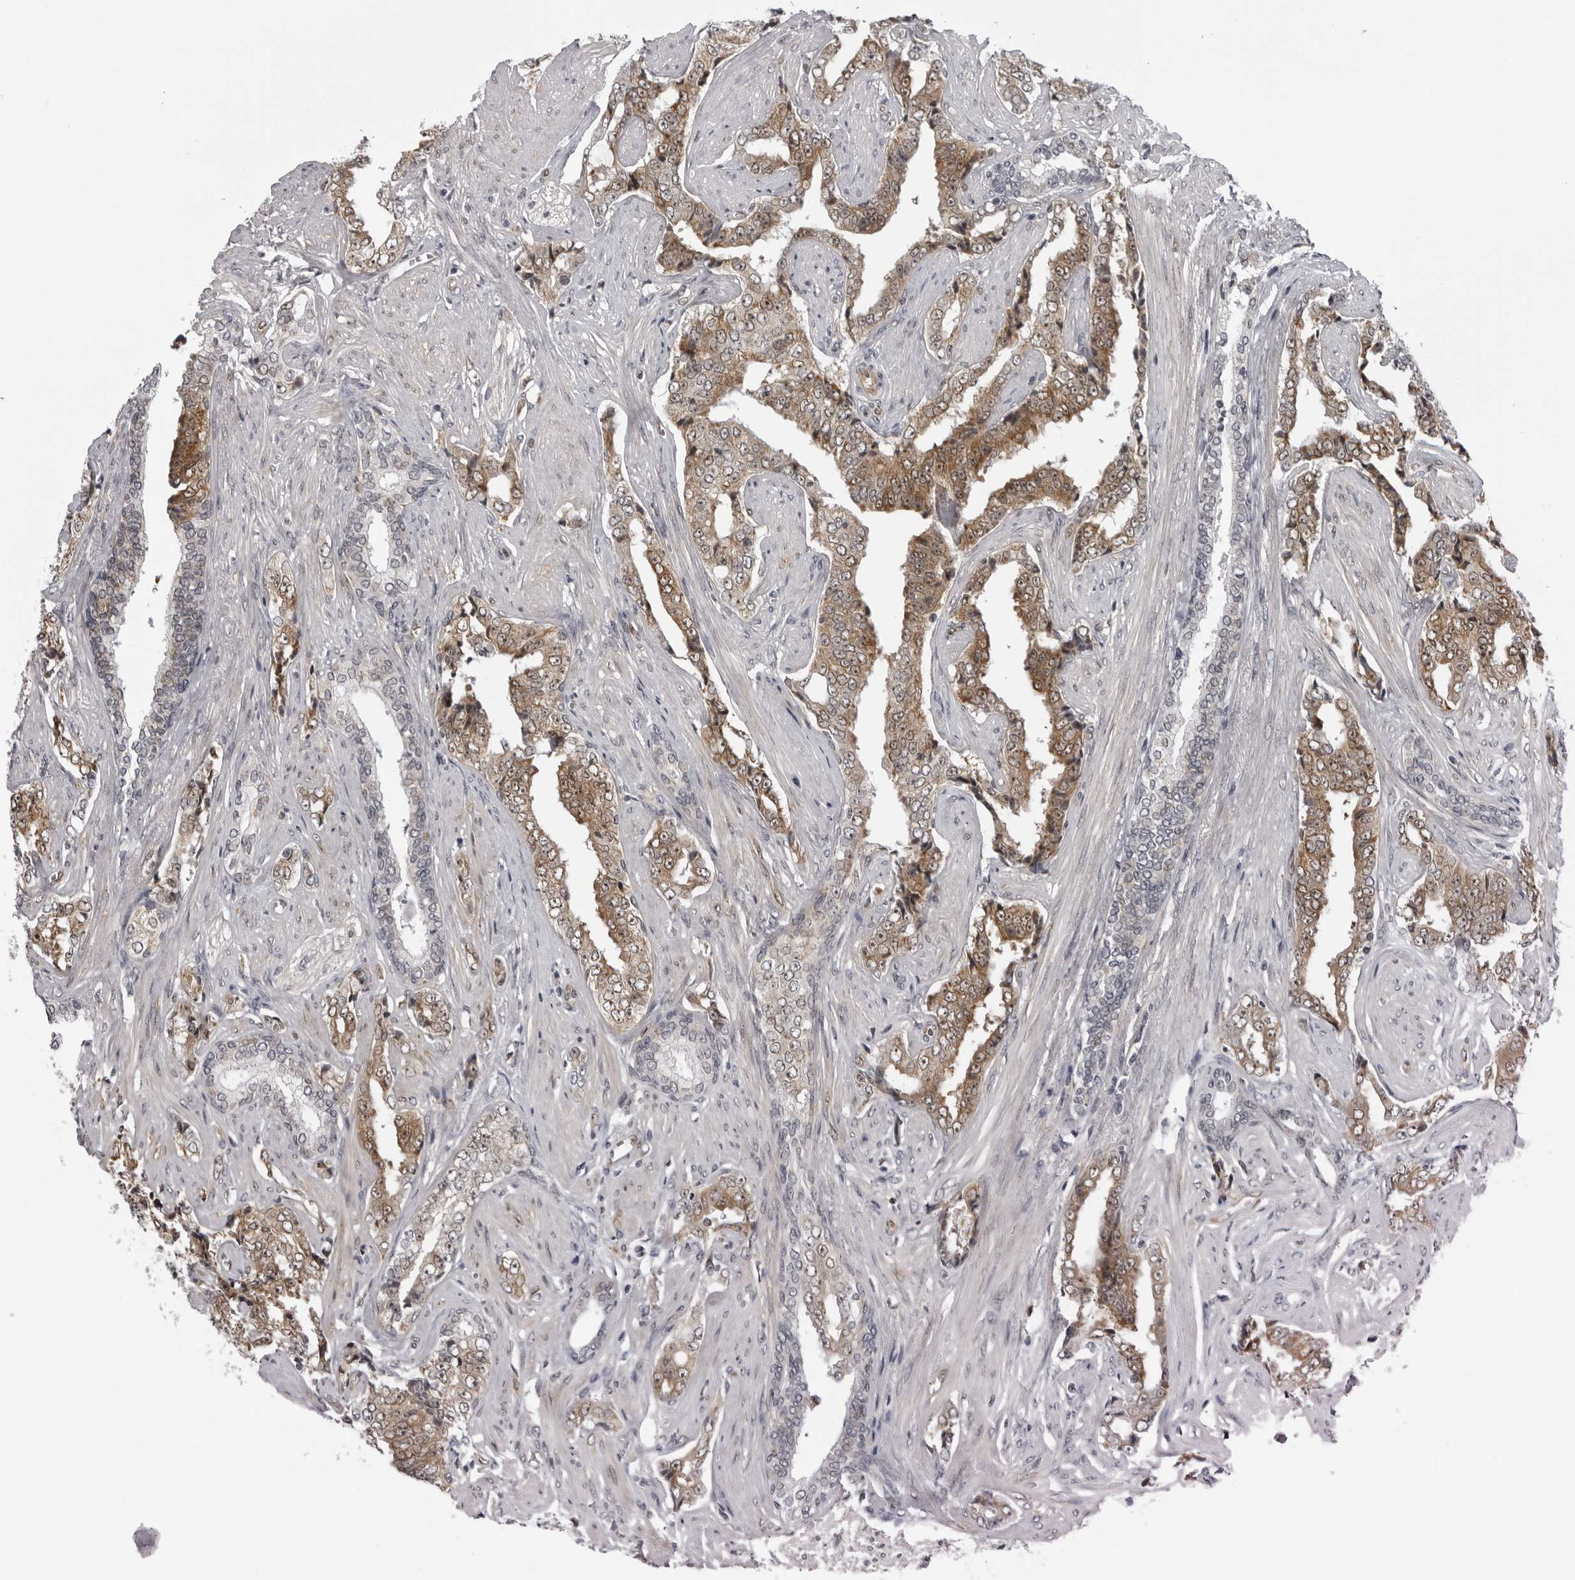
{"staining": {"intensity": "moderate", "quantity": ">75%", "location": "cytoplasmic/membranous,nuclear"}, "tissue": "prostate cancer", "cell_type": "Tumor cells", "image_type": "cancer", "snomed": [{"axis": "morphology", "description": "Adenocarcinoma, High grade"}, {"axis": "topography", "description": "Prostate"}], "caption": "There is medium levels of moderate cytoplasmic/membranous and nuclear positivity in tumor cells of prostate cancer (high-grade adenocarcinoma), as demonstrated by immunohistochemical staining (brown color).", "gene": "MAPK12", "patient": {"sex": "male", "age": 71}}